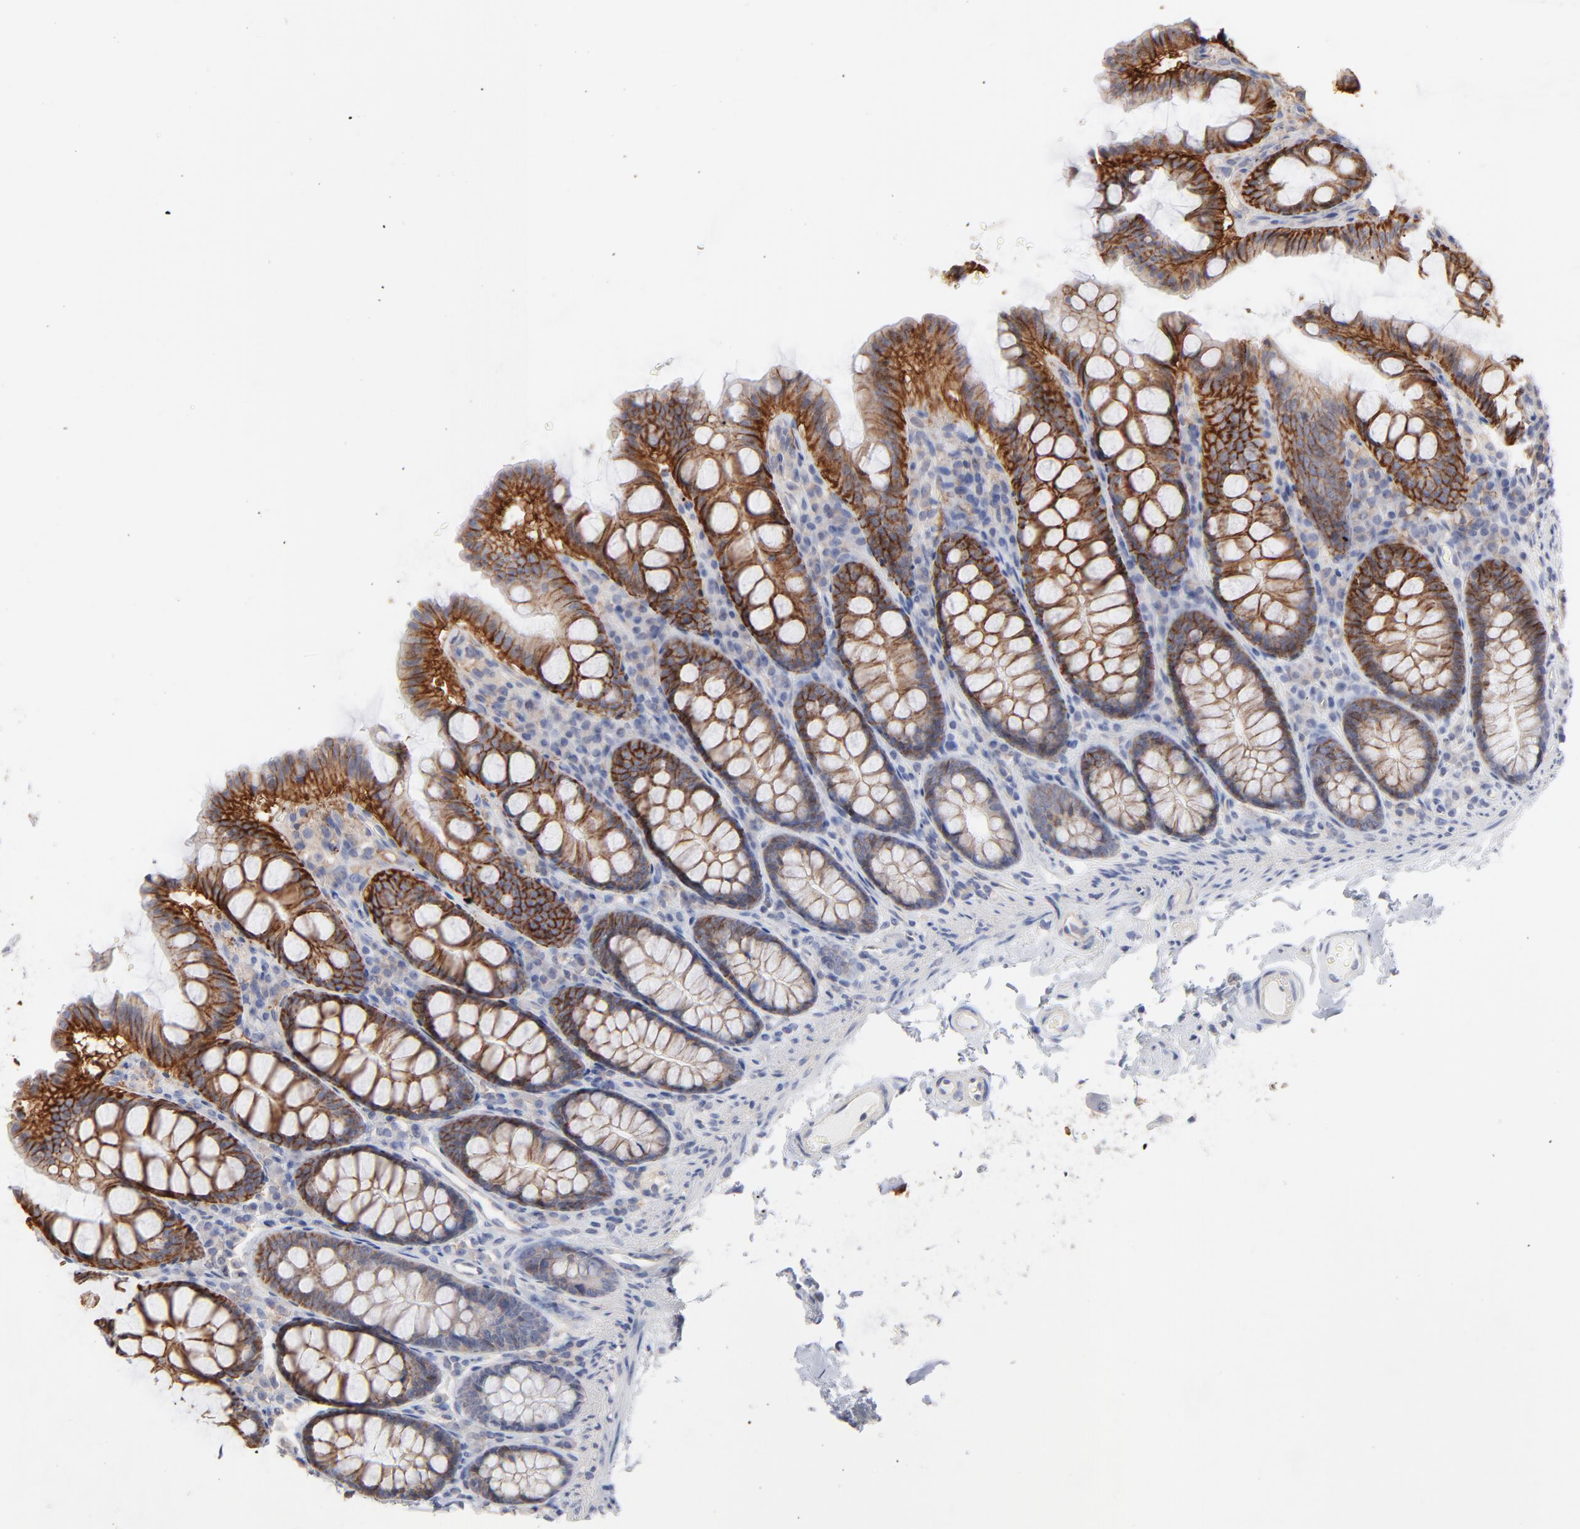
{"staining": {"intensity": "negative", "quantity": "none", "location": "none"}, "tissue": "colon", "cell_type": "Endothelial cells", "image_type": "normal", "snomed": [{"axis": "morphology", "description": "Normal tissue, NOS"}, {"axis": "topography", "description": "Colon"}], "caption": "This image is of benign colon stained with immunohistochemistry to label a protein in brown with the nuclei are counter-stained blue. There is no expression in endothelial cells. (DAB IHC visualized using brightfield microscopy, high magnification).", "gene": "SLC16A1", "patient": {"sex": "female", "age": 61}}